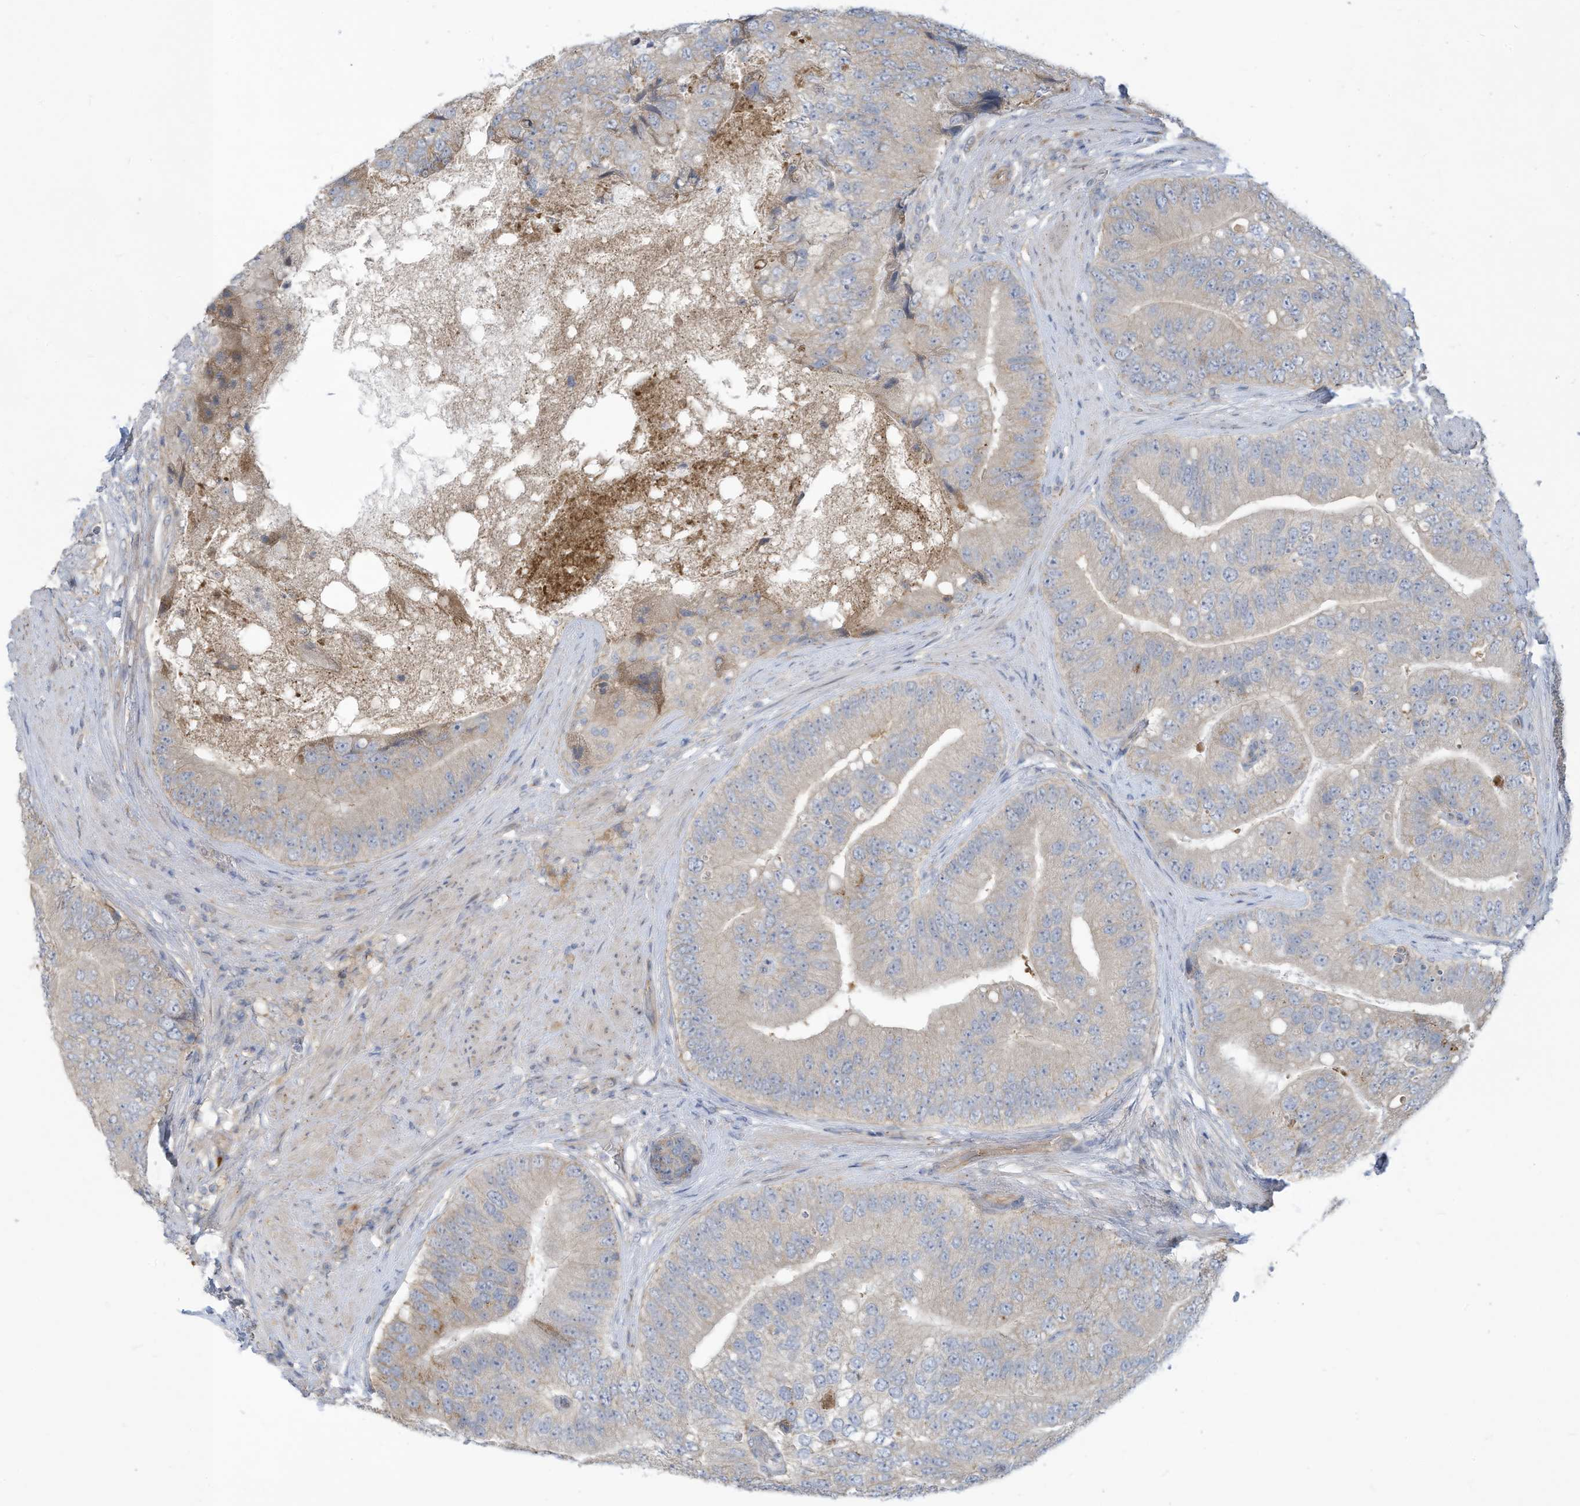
{"staining": {"intensity": "negative", "quantity": "none", "location": "none"}, "tissue": "prostate cancer", "cell_type": "Tumor cells", "image_type": "cancer", "snomed": [{"axis": "morphology", "description": "Adenocarcinoma, High grade"}, {"axis": "topography", "description": "Prostate"}], "caption": "An IHC histopathology image of adenocarcinoma (high-grade) (prostate) is shown. There is no staining in tumor cells of adenocarcinoma (high-grade) (prostate).", "gene": "ADAT2", "patient": {"sex": "male", "age": 70}}